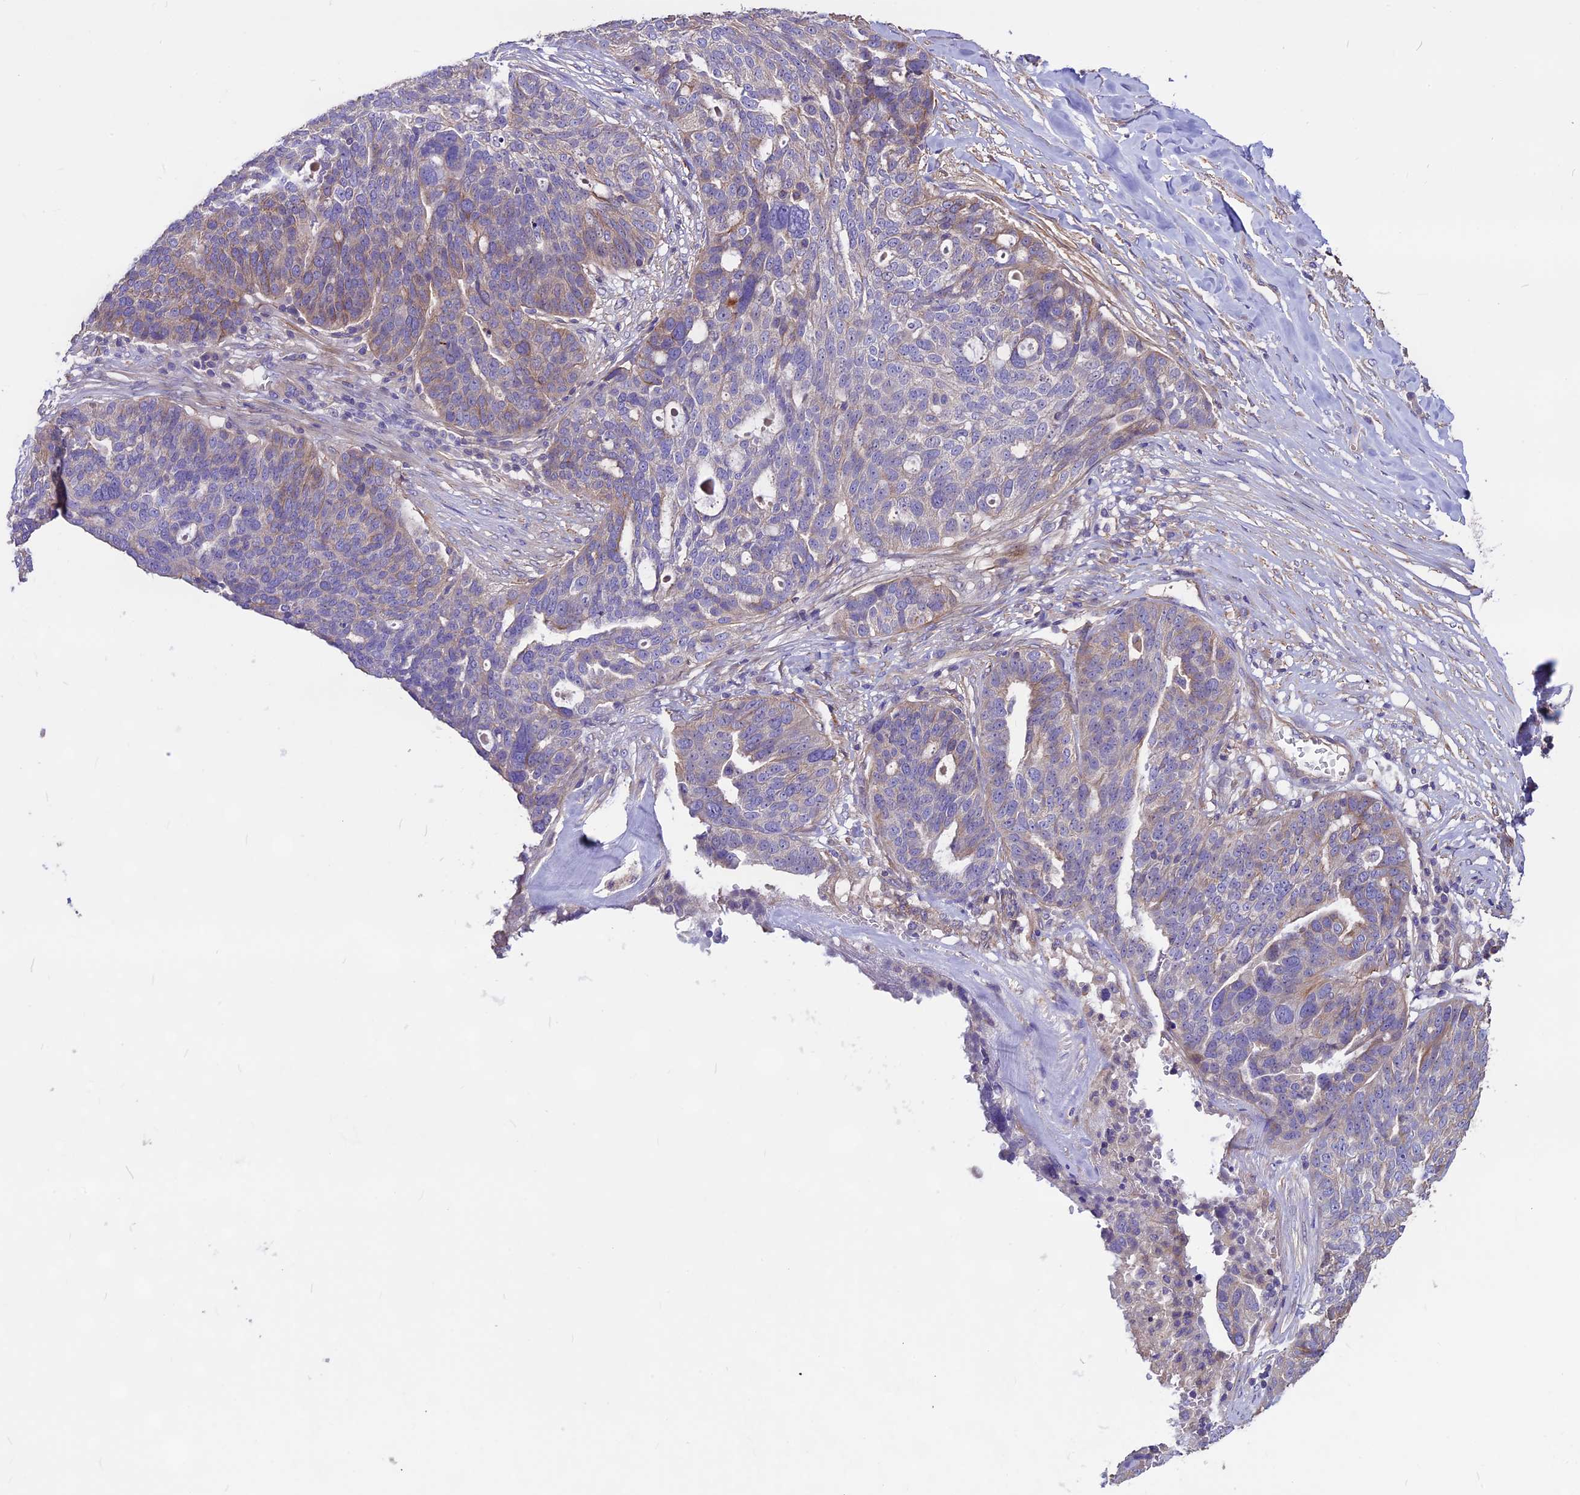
{"staining": {"intensity": "weak", "quantity": "<25%", "location": "cytoplasmic/membranous"}, "tissue": "ovarian cancer", "cell_type": "Tumor cells", "image_type": "cancer", "snomed": [{"axis": "morphology", "description": "Cystadenocarcinoma, serous, NOS"}, {"axis": "topography", "description": "Ovary"}], "caption": "Protein analysis of serous cystadenocarcinoma (ovarian) displays no significant positivity in tumor cells.", "gene": "ANO3", "patient": {"sex": "female", "age": 59}}